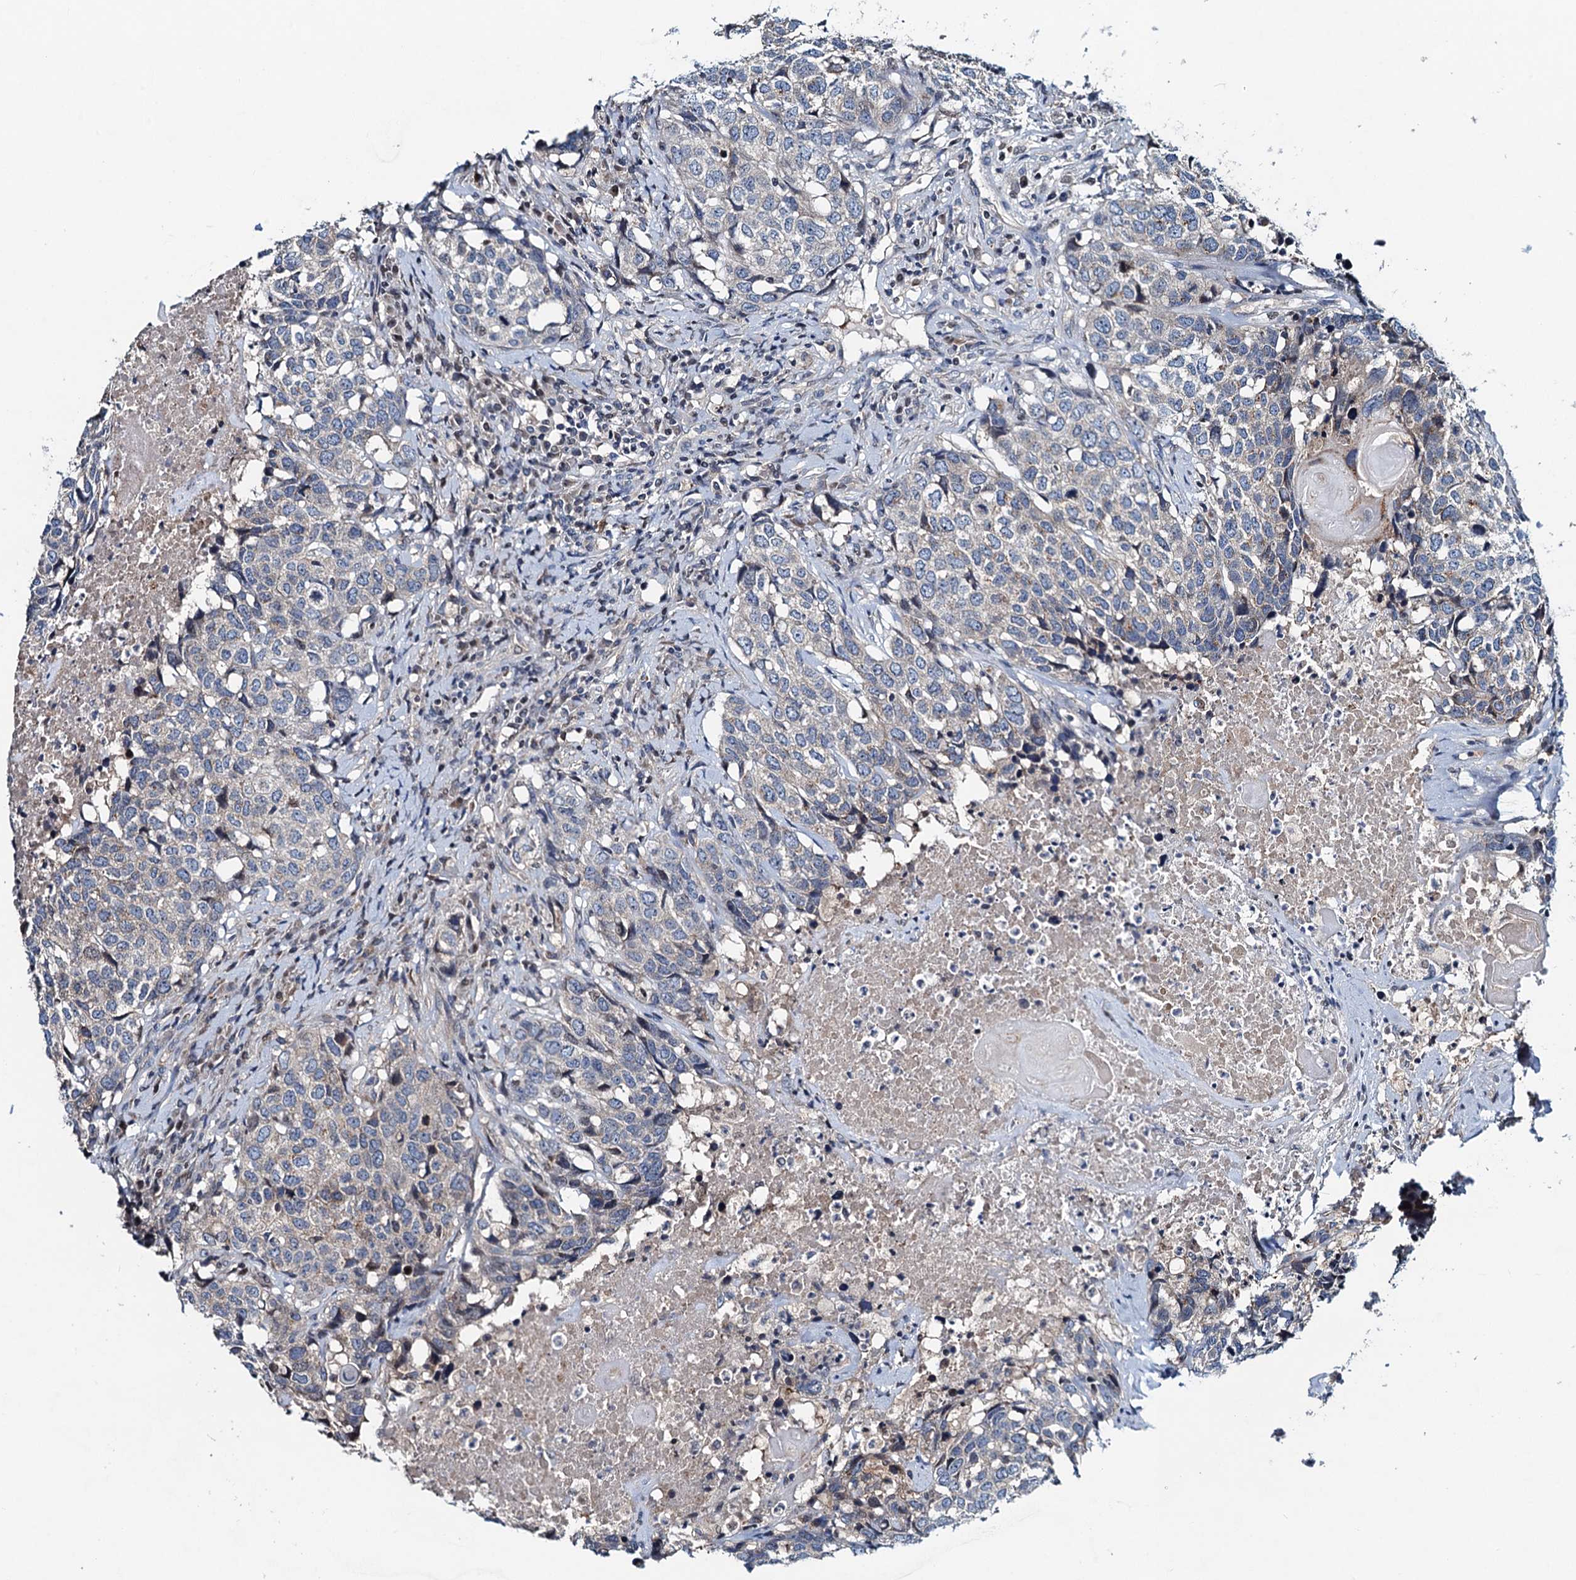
{"staining": {"intensity": "negative", "quantity": "none", "location": "none"}, "tissue": "head and neck cancer", "cell_type": "Tumor cells", "image_type": "cancer", "snomed": [{"axis": "morphology", "description": "Squamous cell carcinoma, NOS"}, {"axis": "topography", "description": "Head-Neck"}], "caption": "Tumor cells show no significant protein staining in head and neck cancer.", "gene": "NBEA", "patient": {"sex": "male", "age": 66}}